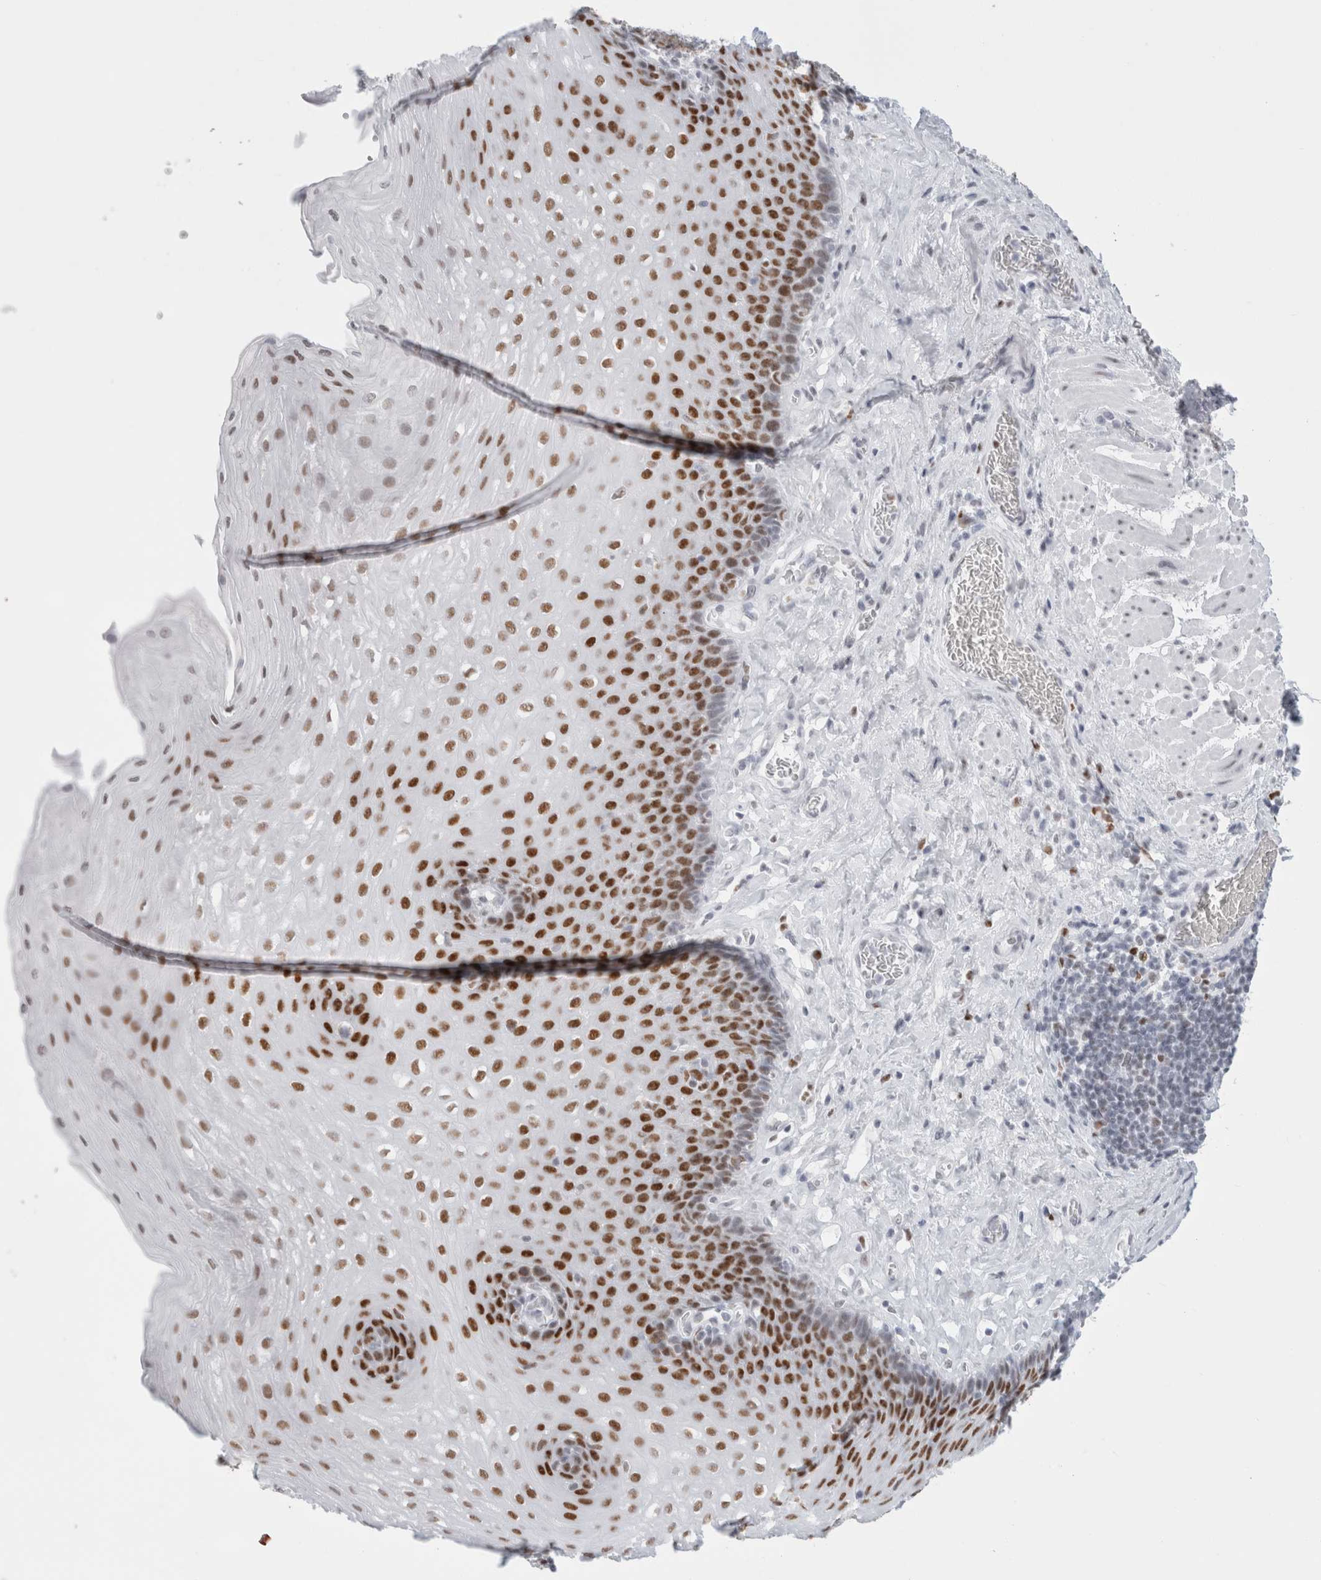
{"staining": {"intensity": "strong", "quantity": ">75%", "location": "nuclear"}, "tissue": "esophagus", "cell_type": "Squamous epithelial cells", "image_type": "normal", "snomed": [{"axis": "morphology", "description": "Normal tissue, NOS"}, {"axis": "topography", "description": "Esophagus"}], "caption": "There is high levels of strong nuclear positivity in squamous epithelial cells of normal esophagus, as demonstrated by immunohistochemical staining (brown color).", "gene": "SMARCC1", "patient": {"sex": "female", "age": 66}}